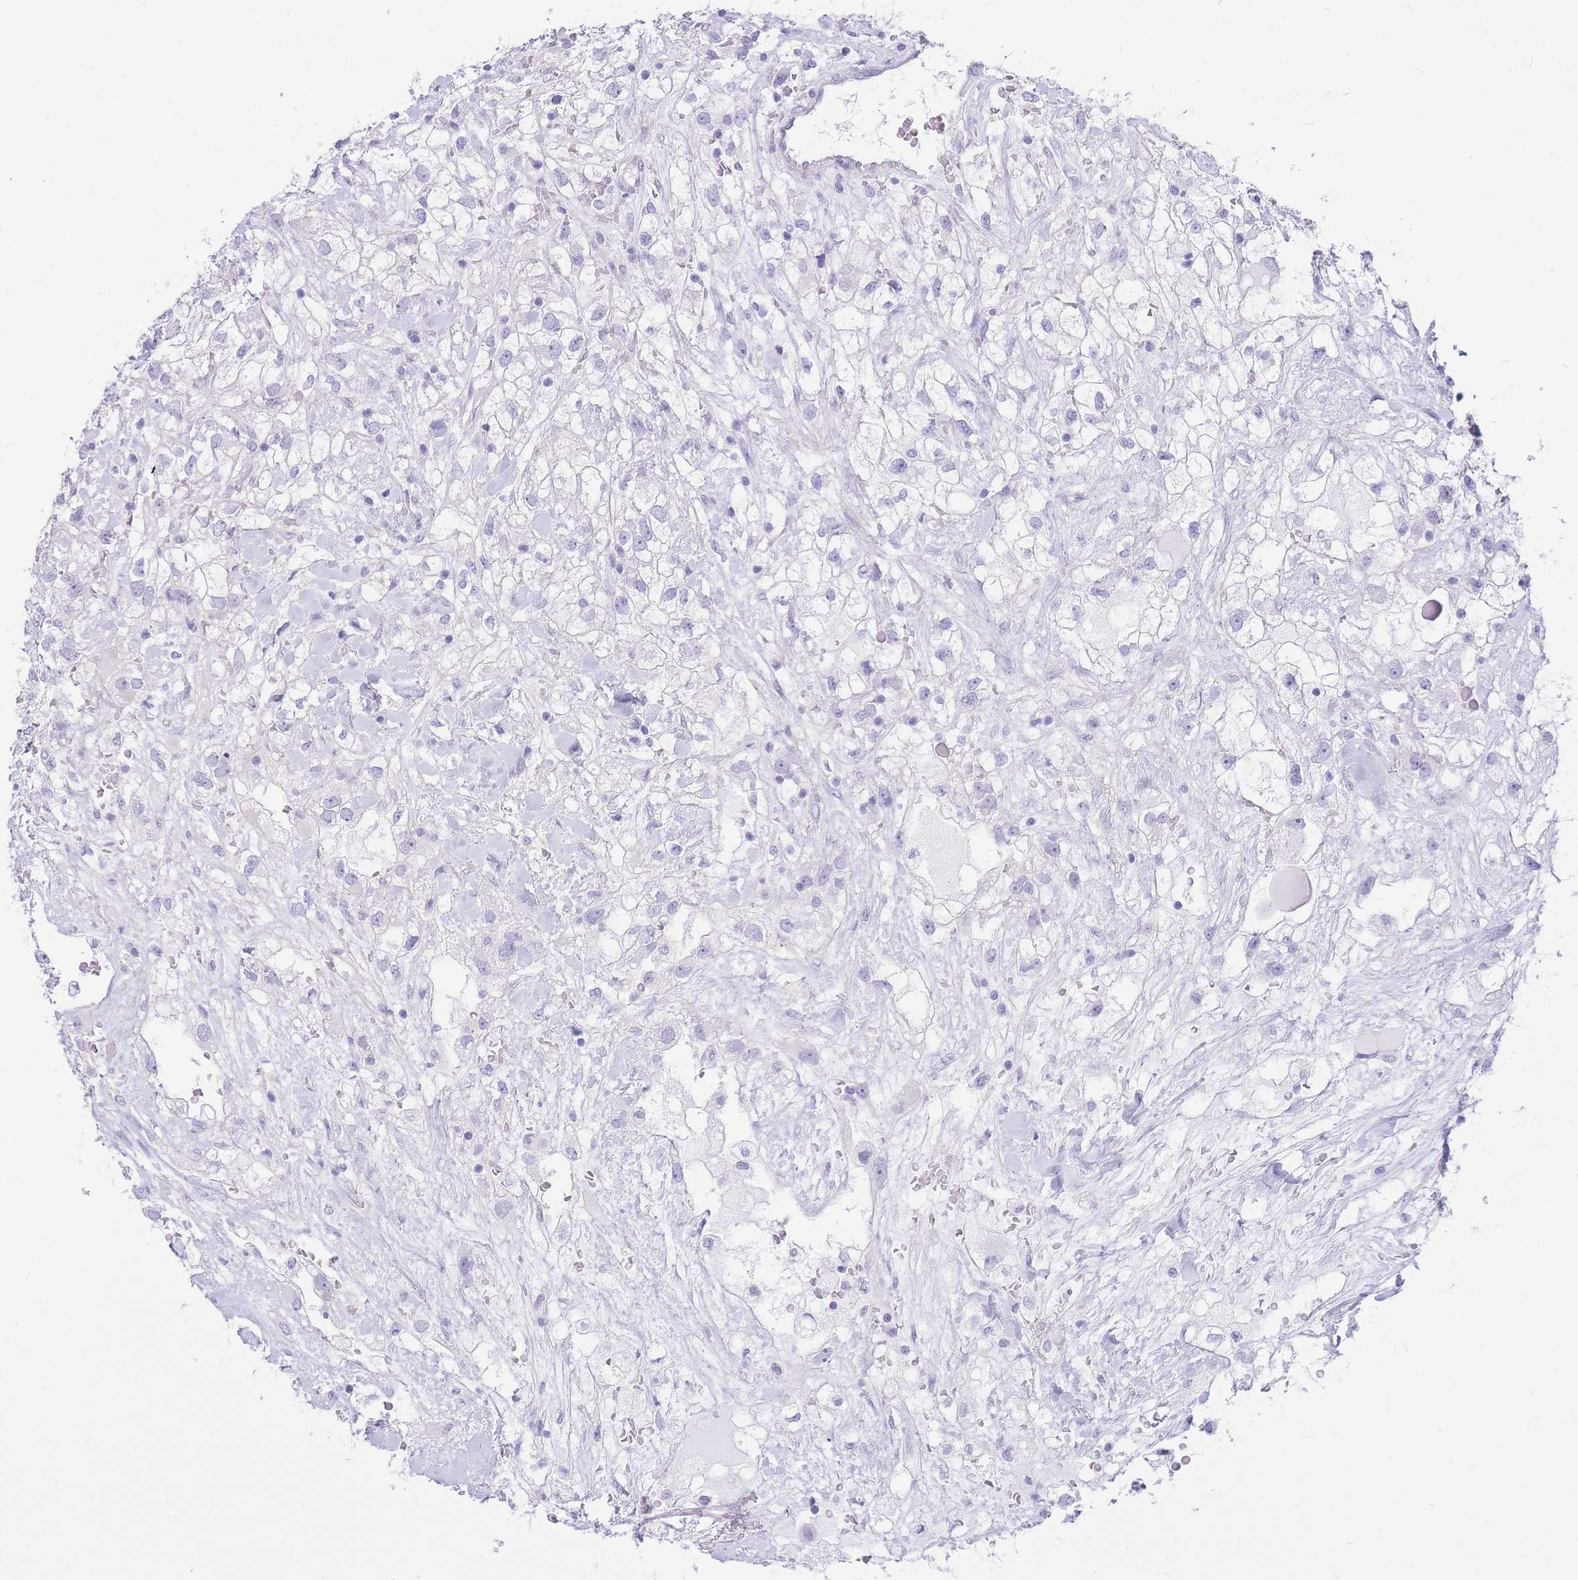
{"staining": {"intensity": "negative", "quantity": "none", "location": "none"}, "tissue": "renal cancer", "cell_type": "Tumor cells", "image_type": "cancer", "snomed": [{"axis": "morphology", "description": "Adenocarcinoma, NOS"}, {"axis": "topography", "description": "Kidney"}], "caption": "Histopathology image shows no significant protein expression in tumor cells of renal cancer (adenocarcinoma).", "gene": "ZNF311", "patient": {"sex": "male", "age": 59}}